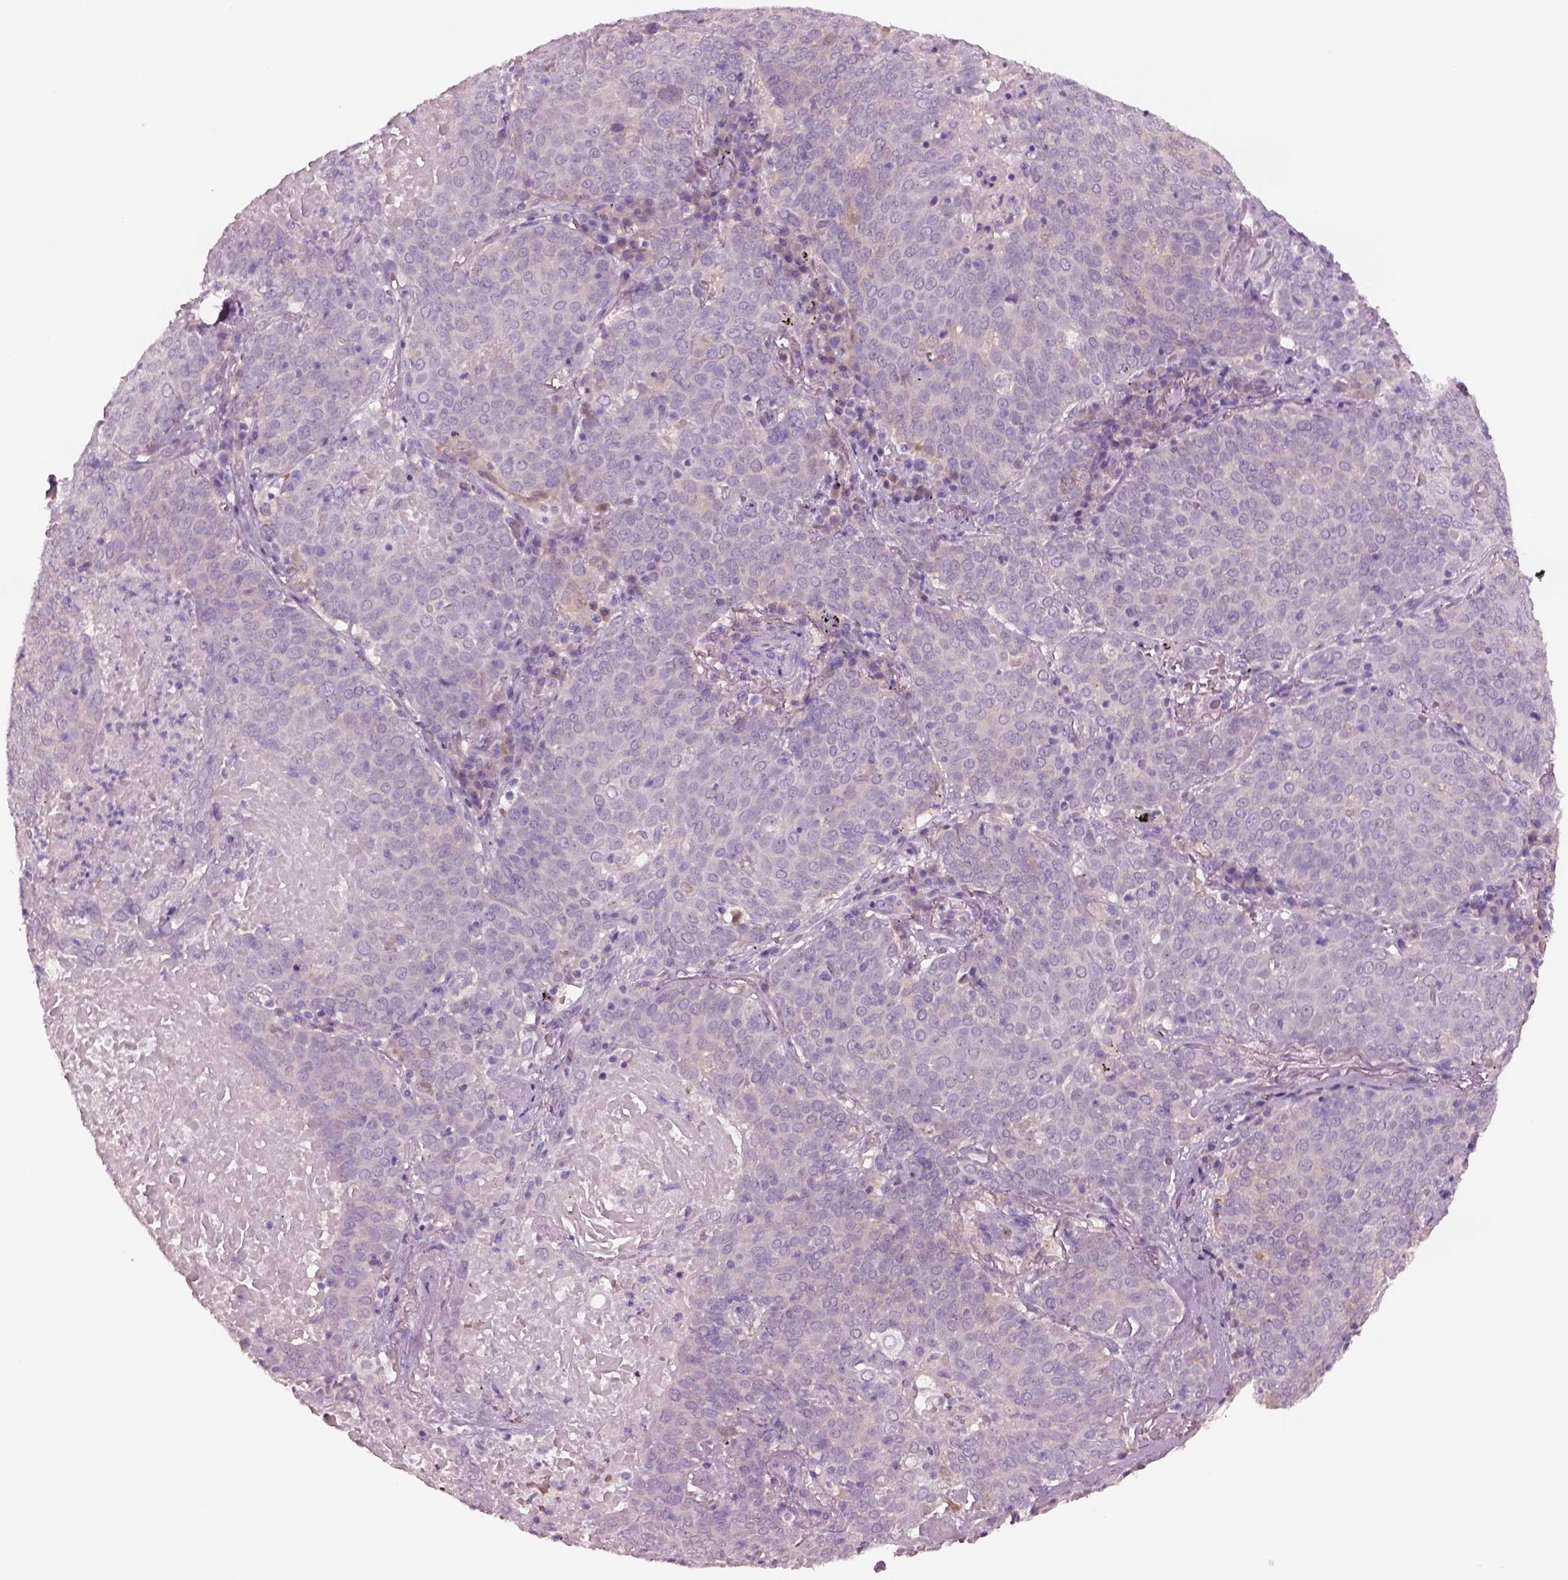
{"staining": {"intensity": "negative", "quantity": "none", "location": "none"}, "tissue": "lung cancer", "cell_type": "Tumor cells", "image_type": "cancer", "snomed": [{"axis": "morphology", "description": "Squamous cell carcinoma, NOS"}, {"axis": "topography", "description": "Lung"}], "caption": "Immunohistochemistry (IHC) photomicrograph of lung cancer stained for a protein (brown), which displays no staining in tumor cells.", "gene": "ELSPBP1", "patient": {"sex": "male", "age": 82}}